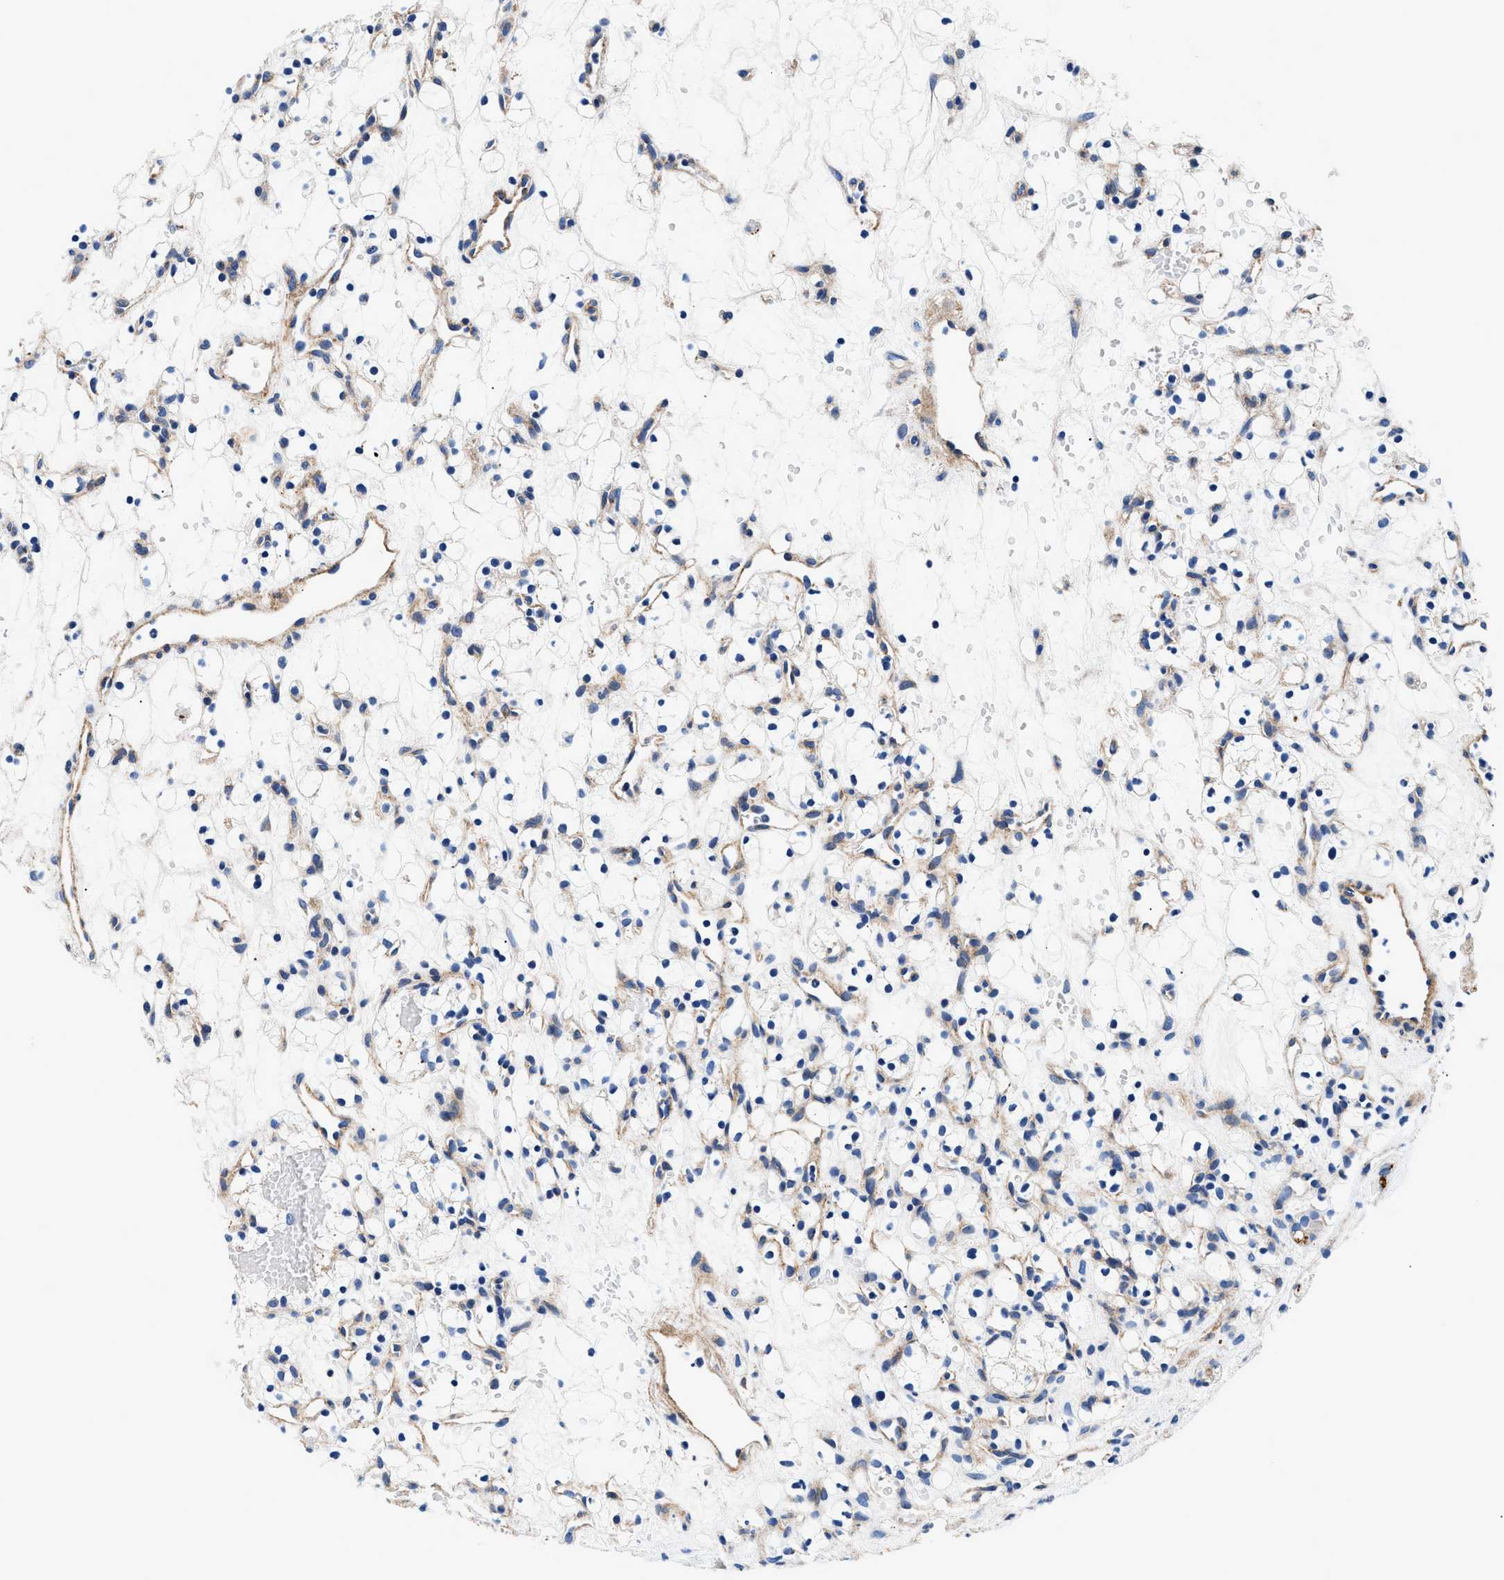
{"staining": {"intensity": "negative", "quantity": "none", "location": "none"}, "tissue": "renal cancer", "cell_type": "Tumor cells", "image_type": "cancer", "snomed": [{"axis": "morphology", "description": "Adenocarcinoma, NOS"}, {"axis": "topography", "description": "Kidney"}], "caption": "An immunohistochemistry (IHC) micrograph of renal cancer (adenocarcinoma) is shown. There is no staining in tumor cells of renal cancer (adenocarcinoma).", "gene": "DAG1", "patient": {"sex": "female", "age": 60}}